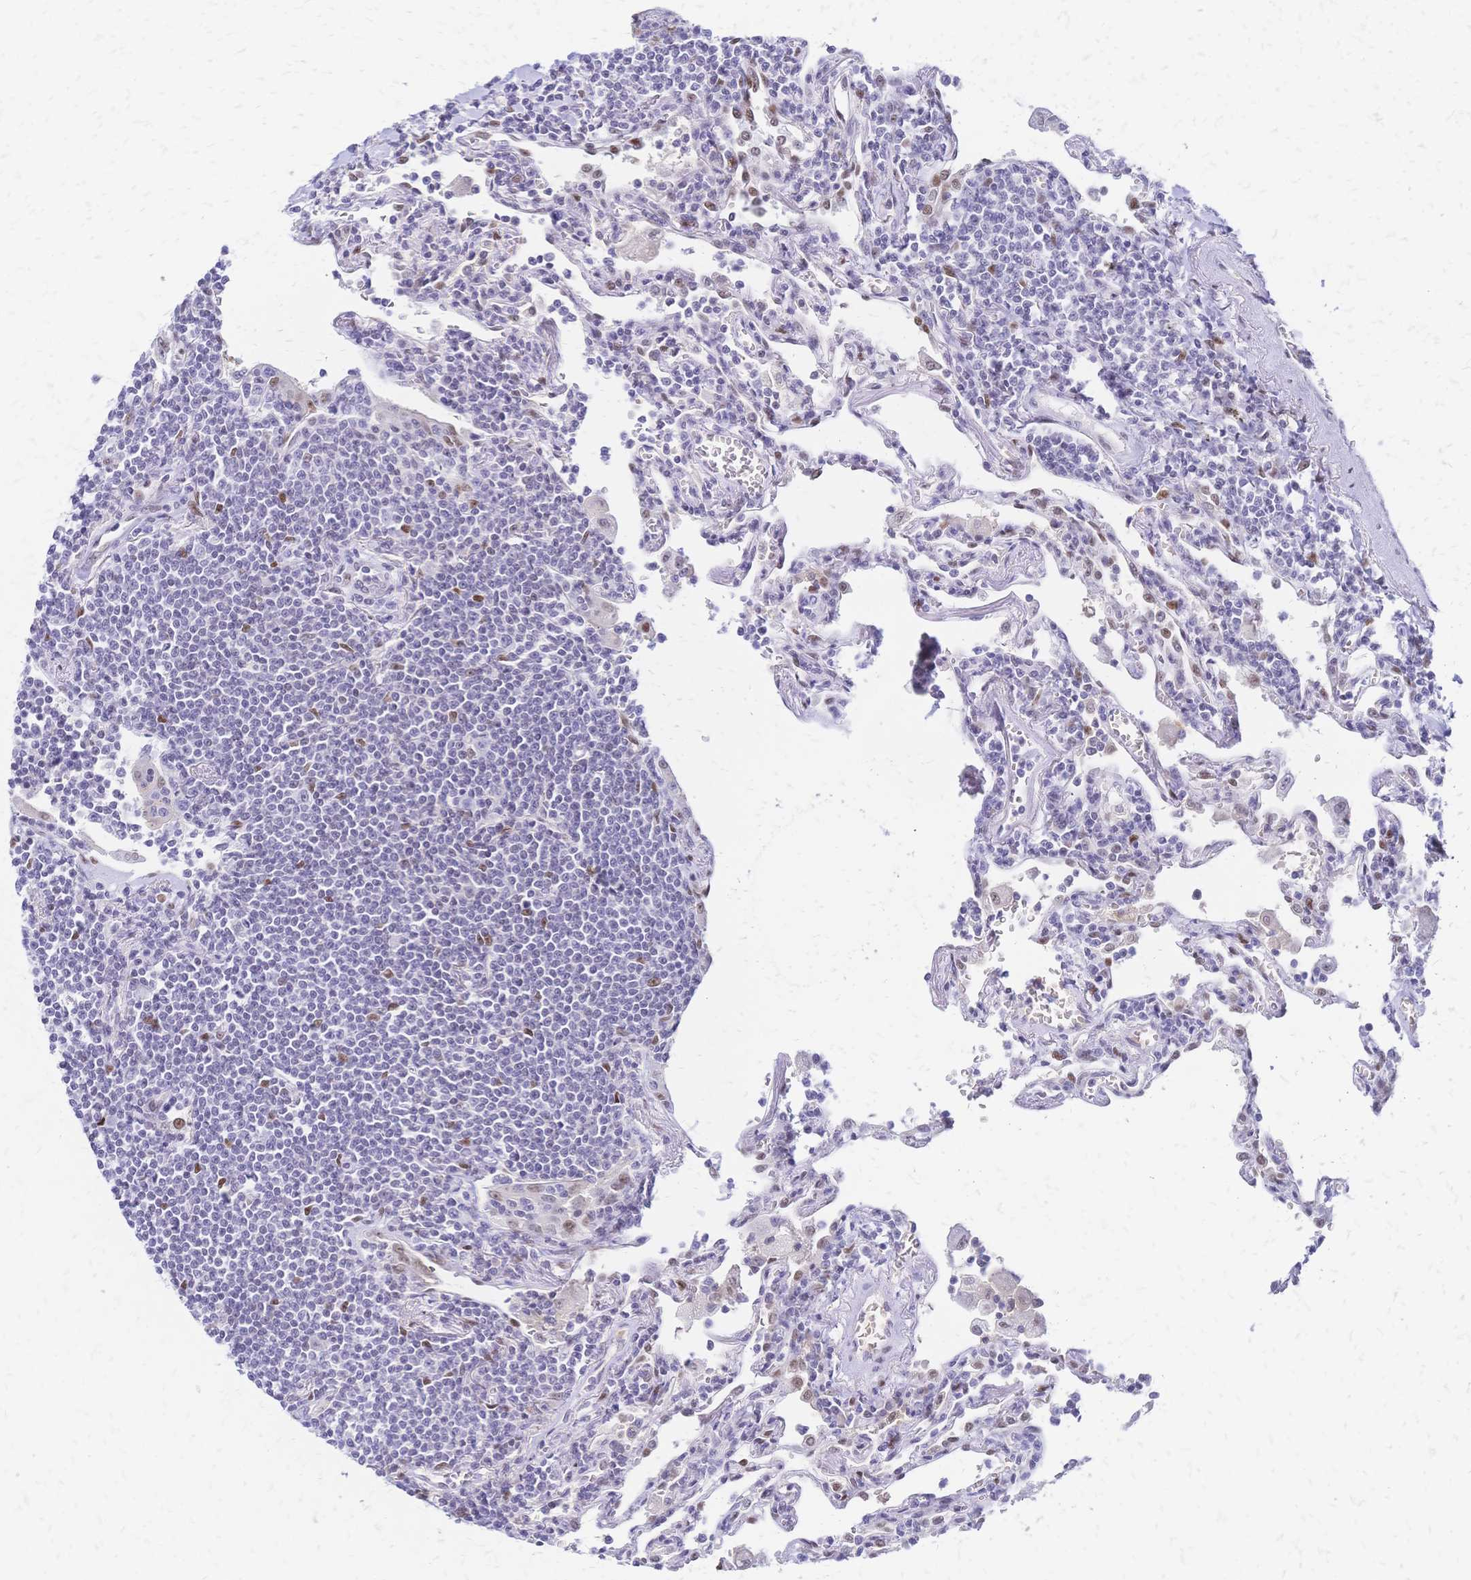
{"staining": {"intensity": "moderate", "quantity": "<25%", "location": "nuclear"}, "tissue": "lymphoma", "cell_type": "Tumor cells", "image_type": "cancer", "snomed": [{"axis": "morphology", "description": "Malignant lymphoma, non-Hodgkin's type, Low grade"}, {"axis": "topography", "description": "Lung"}], "caption": "Moderate nuclear positivity for a protein is appreciated in approximately <25% of tumor cells of lymphoma using immunohistochemistry.", "gene": "NFIC", "patient": {"sex": "female", "age": 71}}